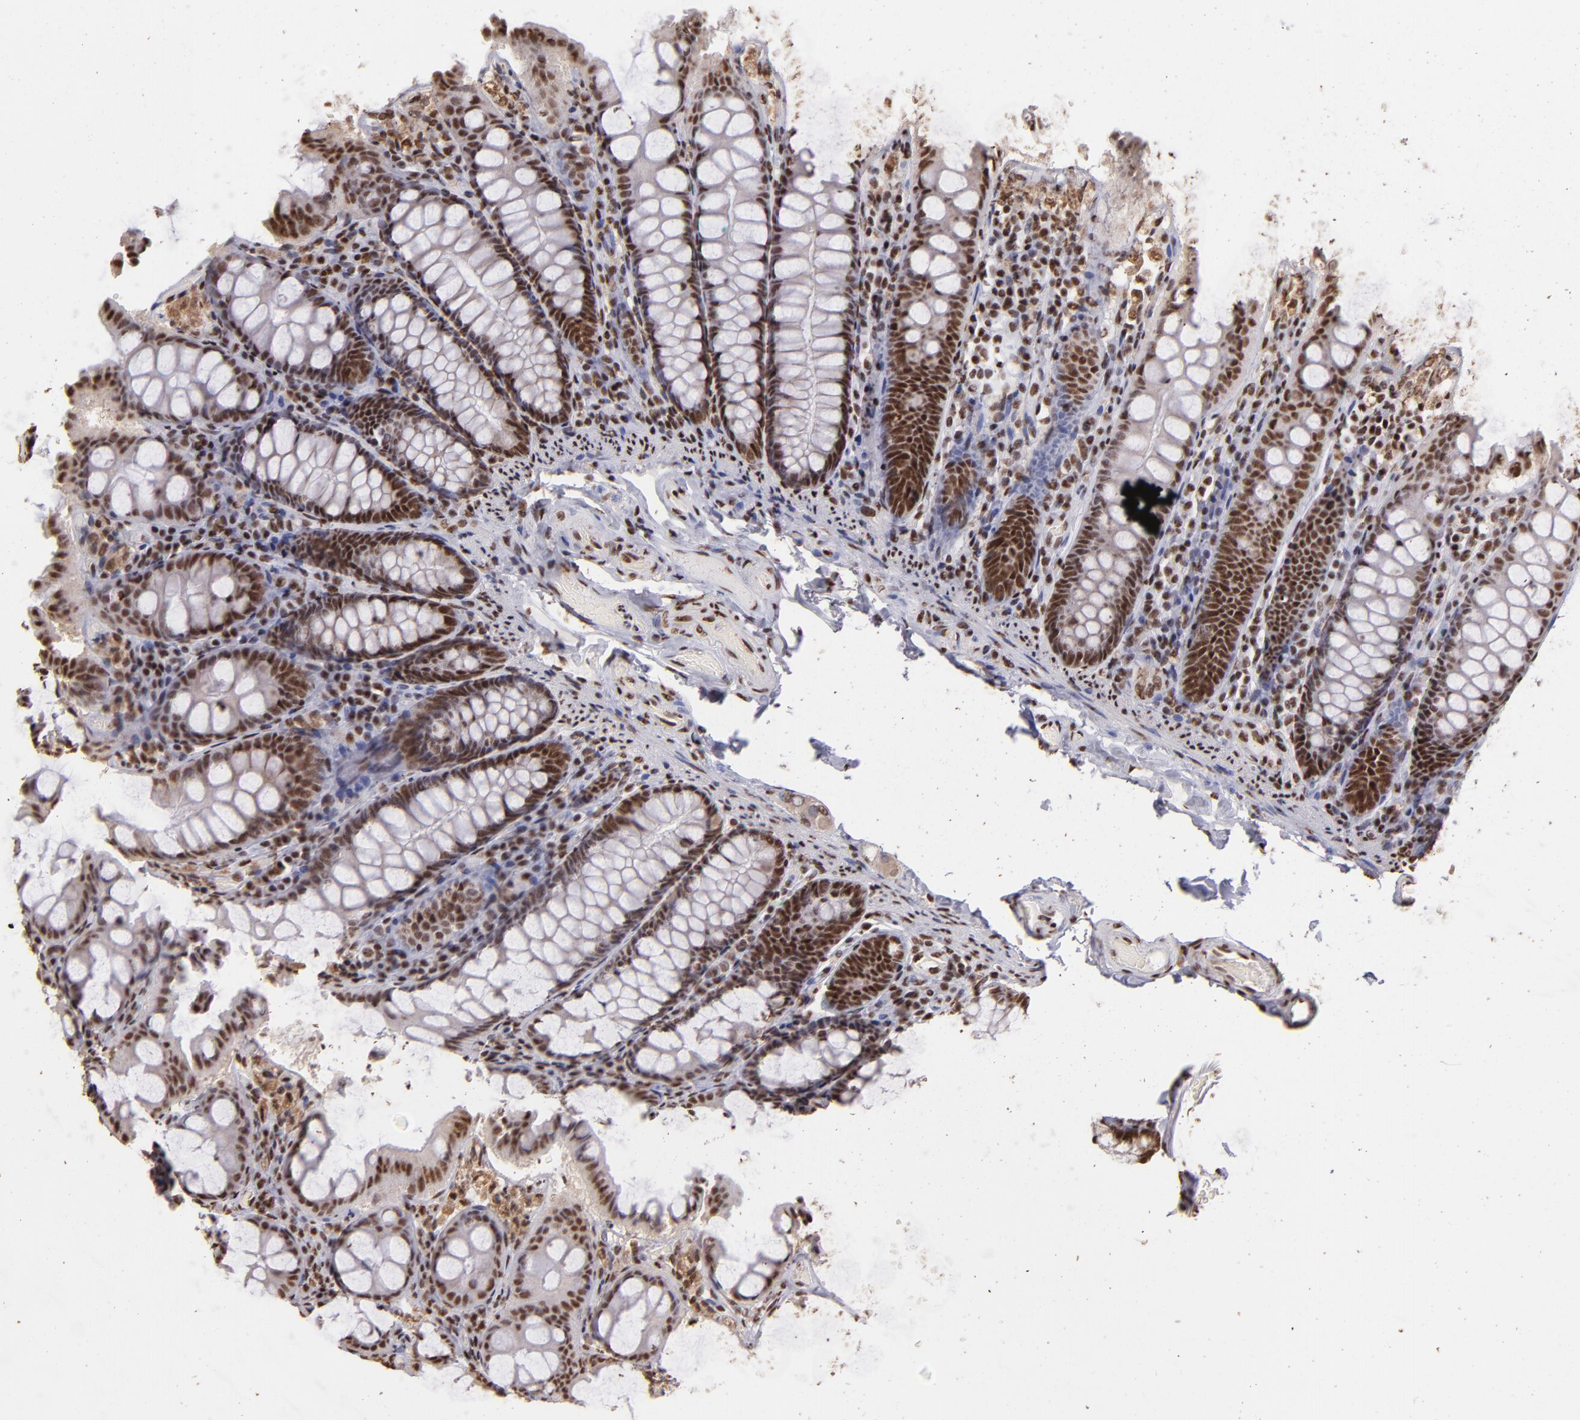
{"staining": {"intensity": "strong", "quantity": ">75%", "location": "nuclear"}, "tissue": "colon", "cell_type": "Endothelial cells", "image_type": "normal", "snomed": [{"axis": "morphology", "description": "Normal tissue, NOS"}, {"axis": "topography", "description": "Colon"}], "caption": "Protein staining of benign colon shows strong nuclear staining in about >75% of endothelial cells.", "gene": "SP1", "patient": {"sex": "female", "age": 61}}